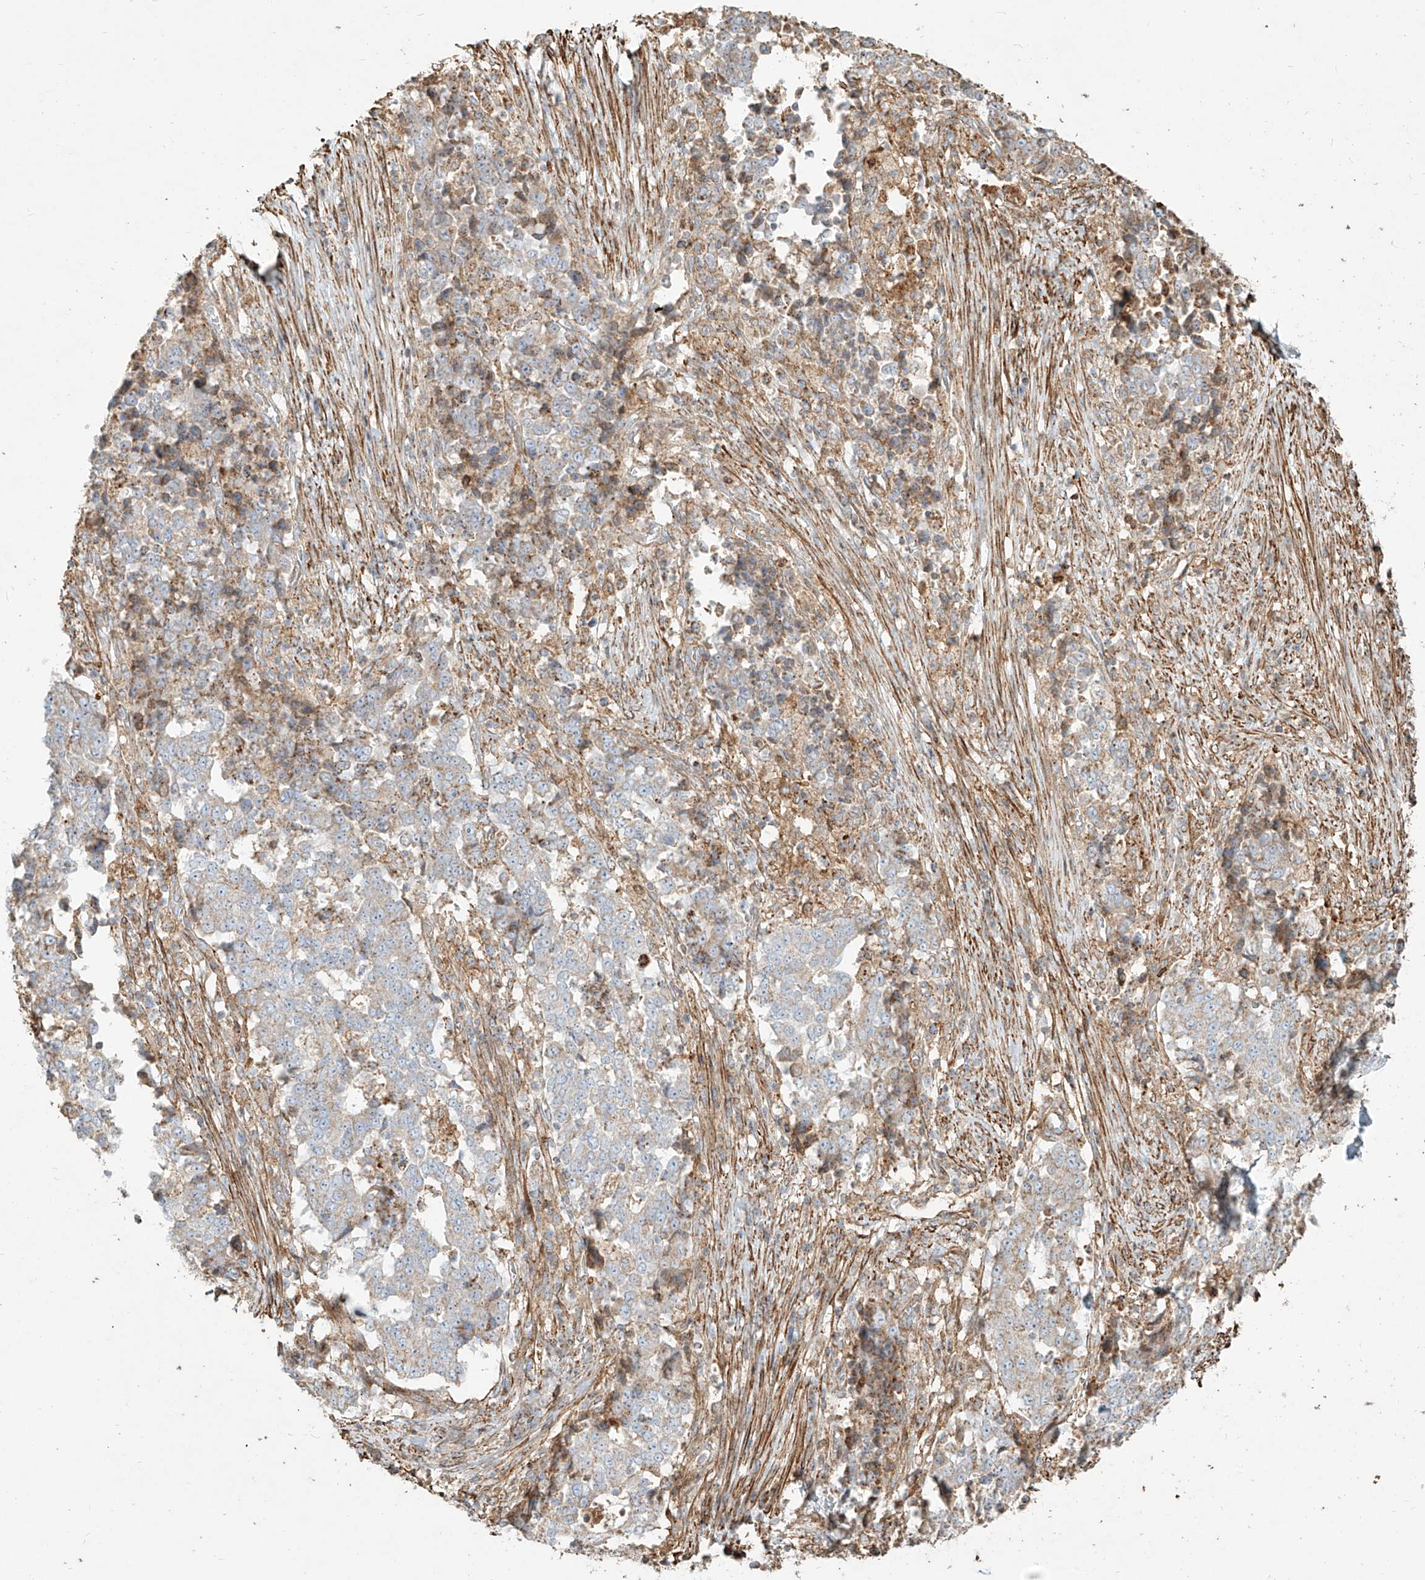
{"staining": {"intensity": "weak", "quantity": "<25%", "location": "cytoplasmic/membranous"}, "tissue": "stomach cancer", "cell_type": "Tumor cells", "image_type": "cancer", "snomed": [{"axis": "morphology", "description": "Adenocarcinoma, NOS"}, {"axis": "topography", "description": "Stomach"}], "caption": "Immunohistochemistry (IHC) of human stomach cancer shows no expression in tumor cells. (Immunohistochemistry, brightfield microscopy, high magnification).", "gene": "MTX2", "patient": {"sex": "male", "age": 59}}